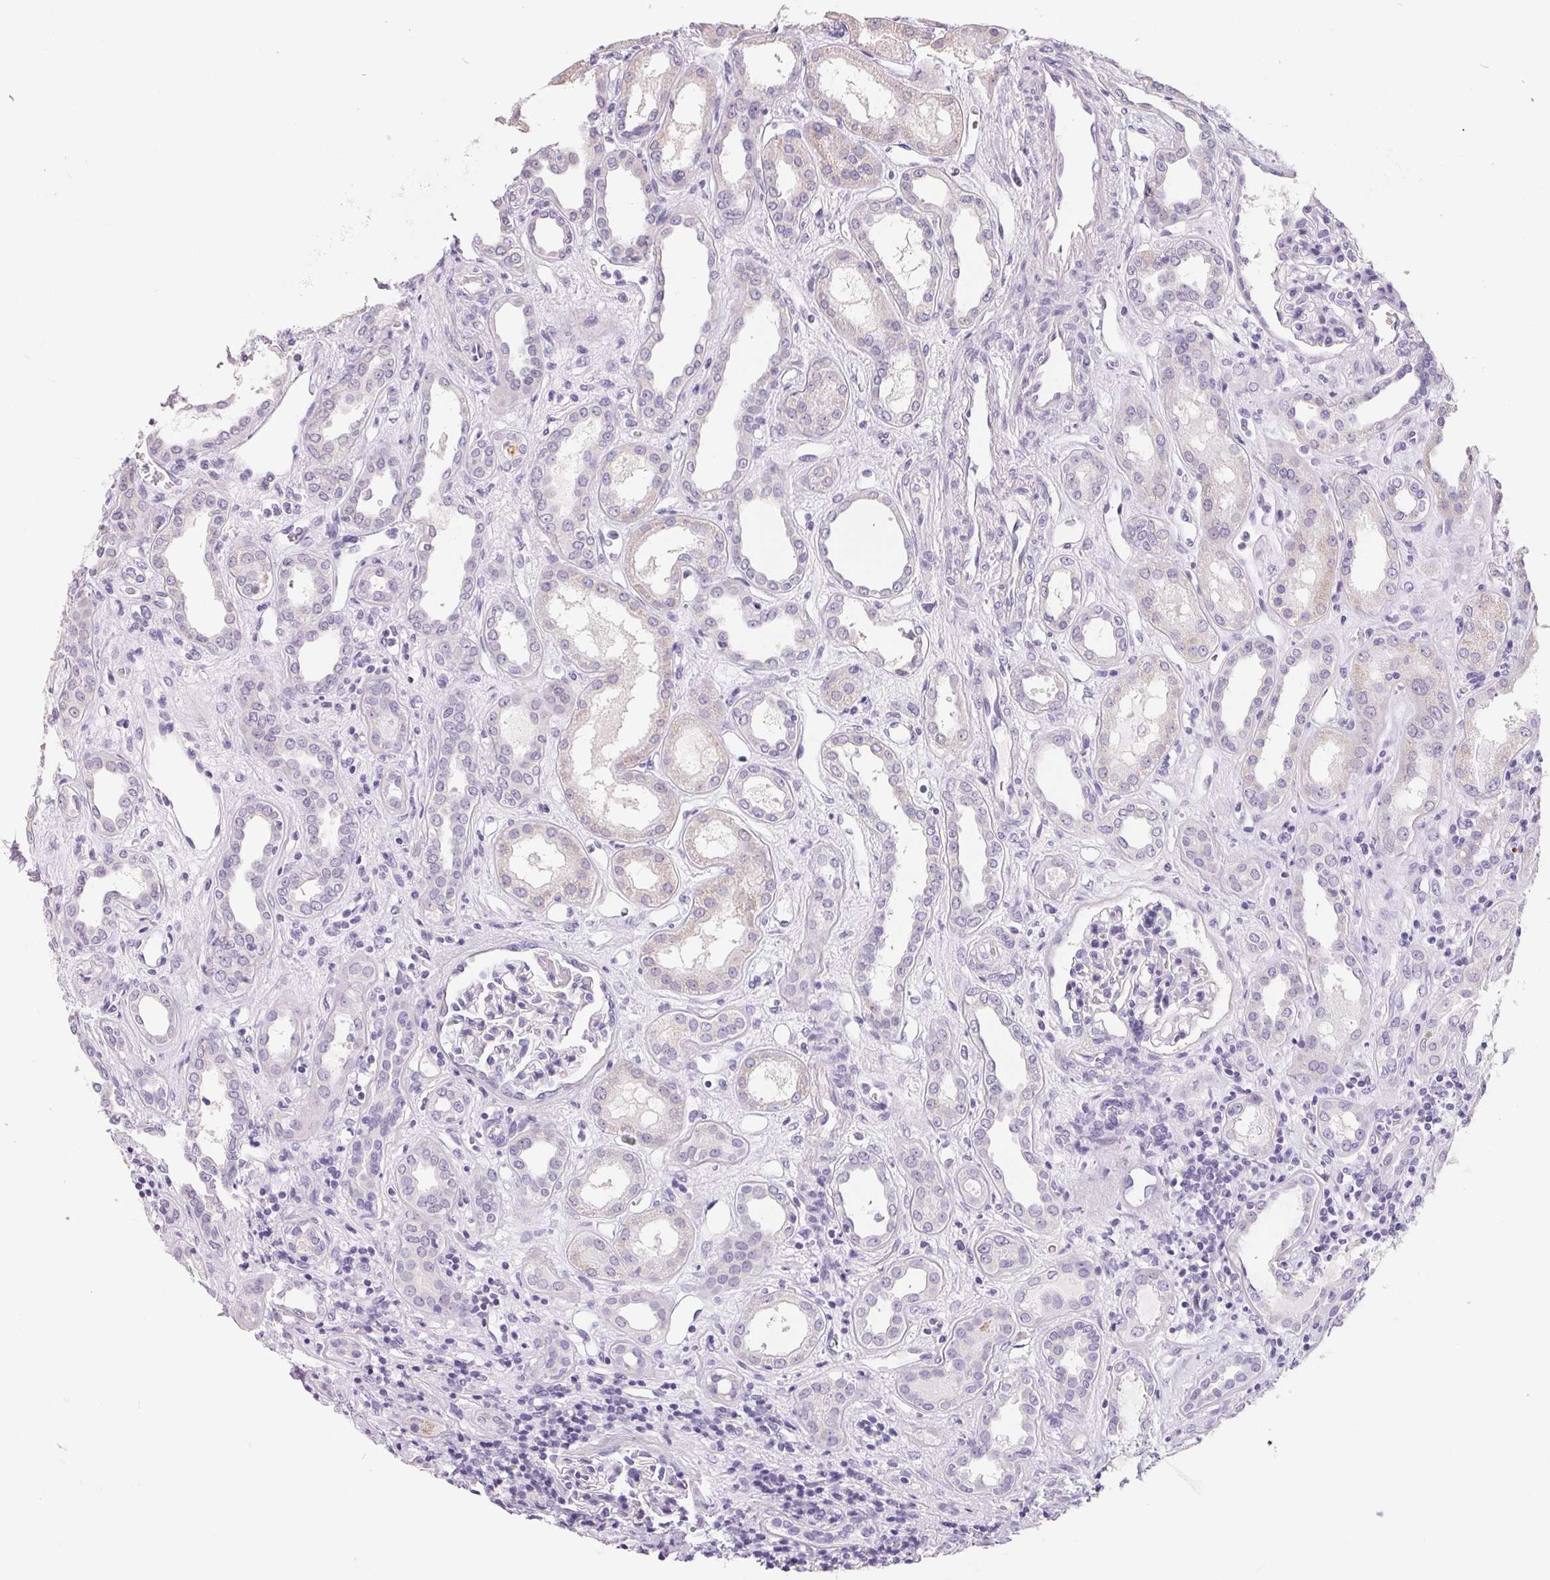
{"staining": {"intensity": "negative", "quantity": "none", "location": "none"}, "tissue": "kidney", "cell_type": "Cells in glomeruli", "image_type": "normal", "snomed": [{"axis": "morphology", "description": "Normal tissue, NOS"}, {"axis": "topography", "description": "Kidney"}], "caption": "Immunohistochemistry (IHC) micrograph of normal human kidney stained for a protein (brown), which reveals no staining in cells in glomeruli.", "gene": "FDX1", "patient": {"sex": "male", "age": 59}}